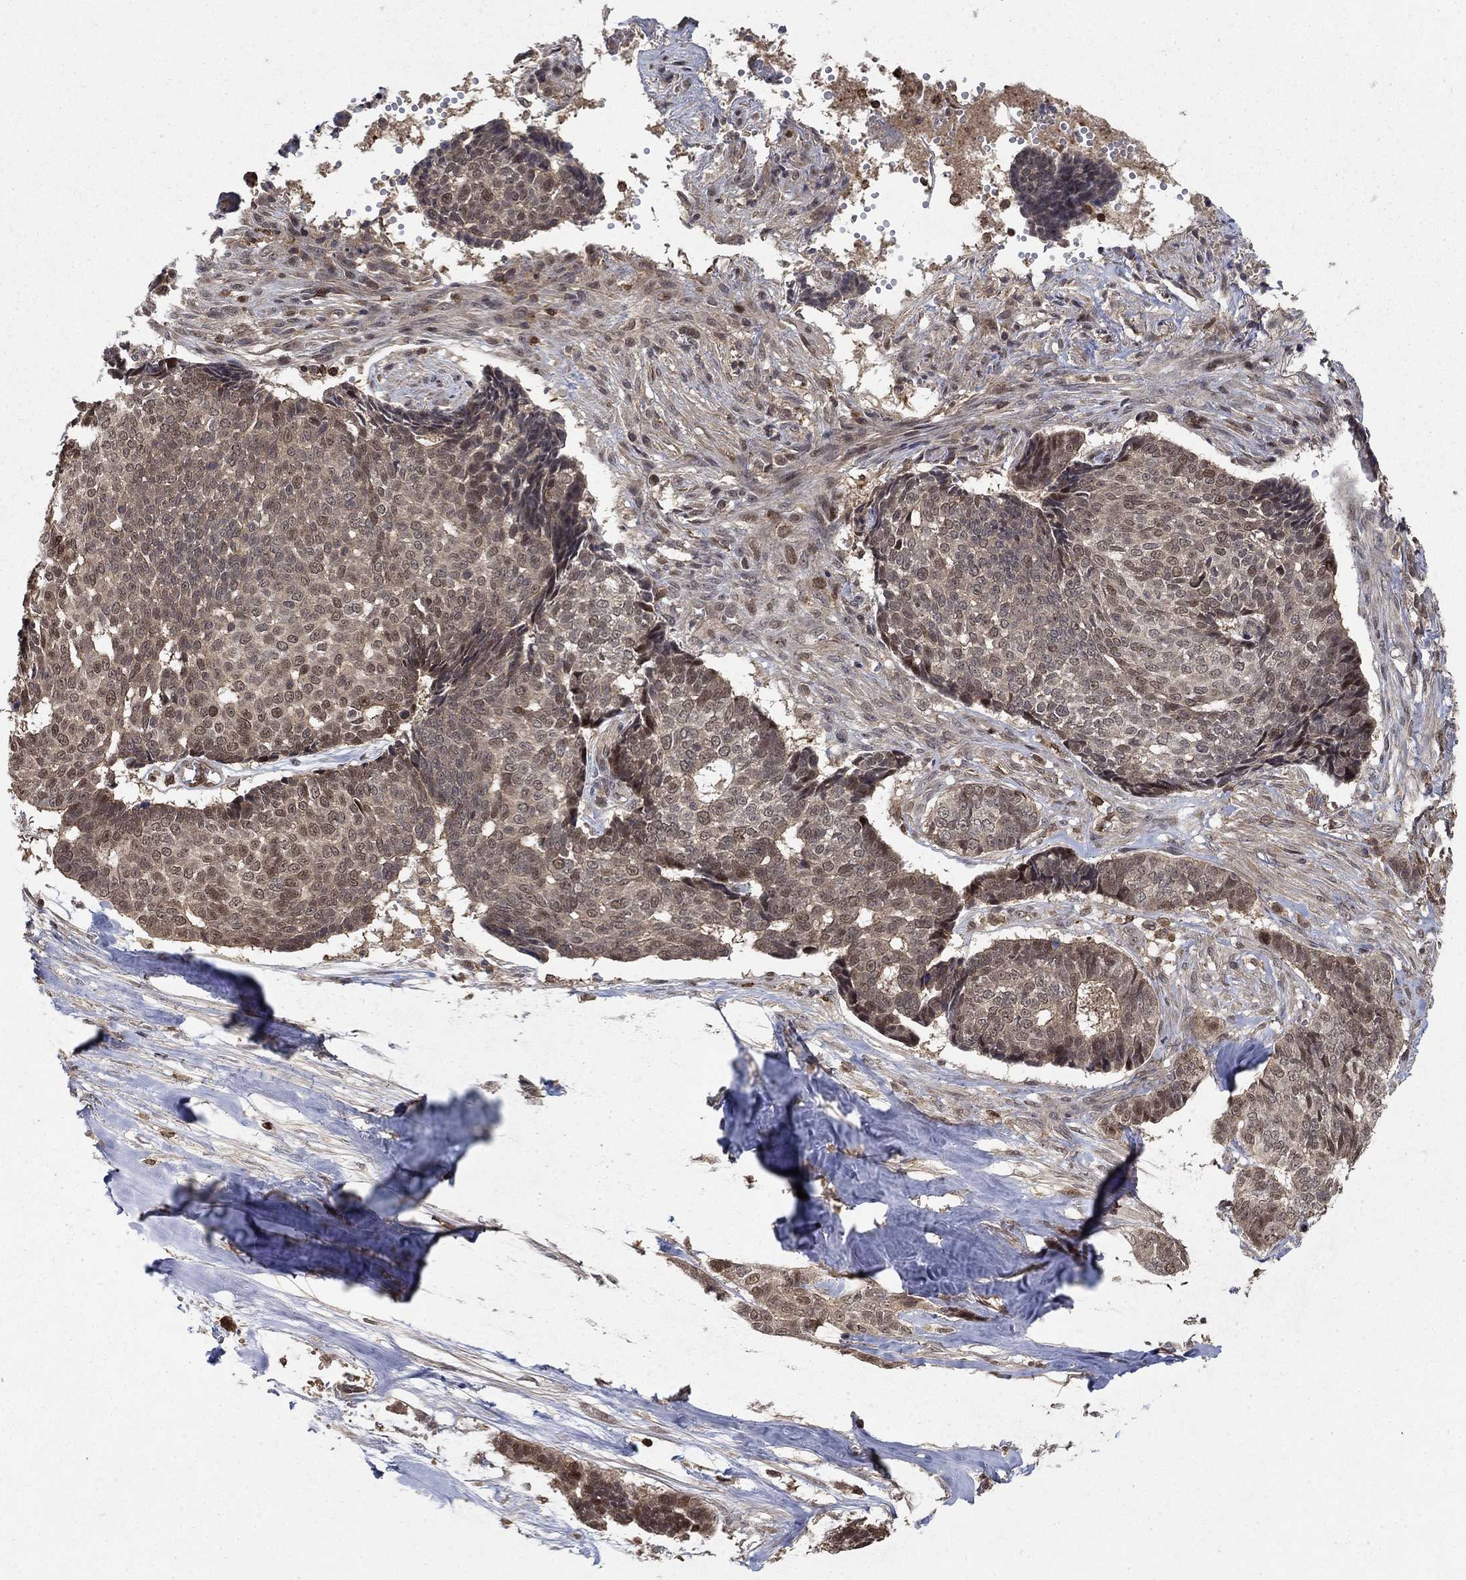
{"staining": {"intensity": "moderate", "quantity": "25%-75%", "location": "cytoplasmic/membranous,nuclear"}, "tissue": "skin cancer", "cell_type": "Tumor cells", "image_type": "cancer", "snomed": [{"axis": "morphology", "description": "Basal cell carcinoma"}, {"axis": "topography", "description": "Skin"}], "caption": "A micrograph showing moderate cytoplasmic/membranous and nuclear expression in about 25%-75% of tumor cells in skin basal cell carcinoma, as visualized by brown immunohistochemical staining.", "gene": "CCDC66", "patient": {"sex": "male", "age": 86}}